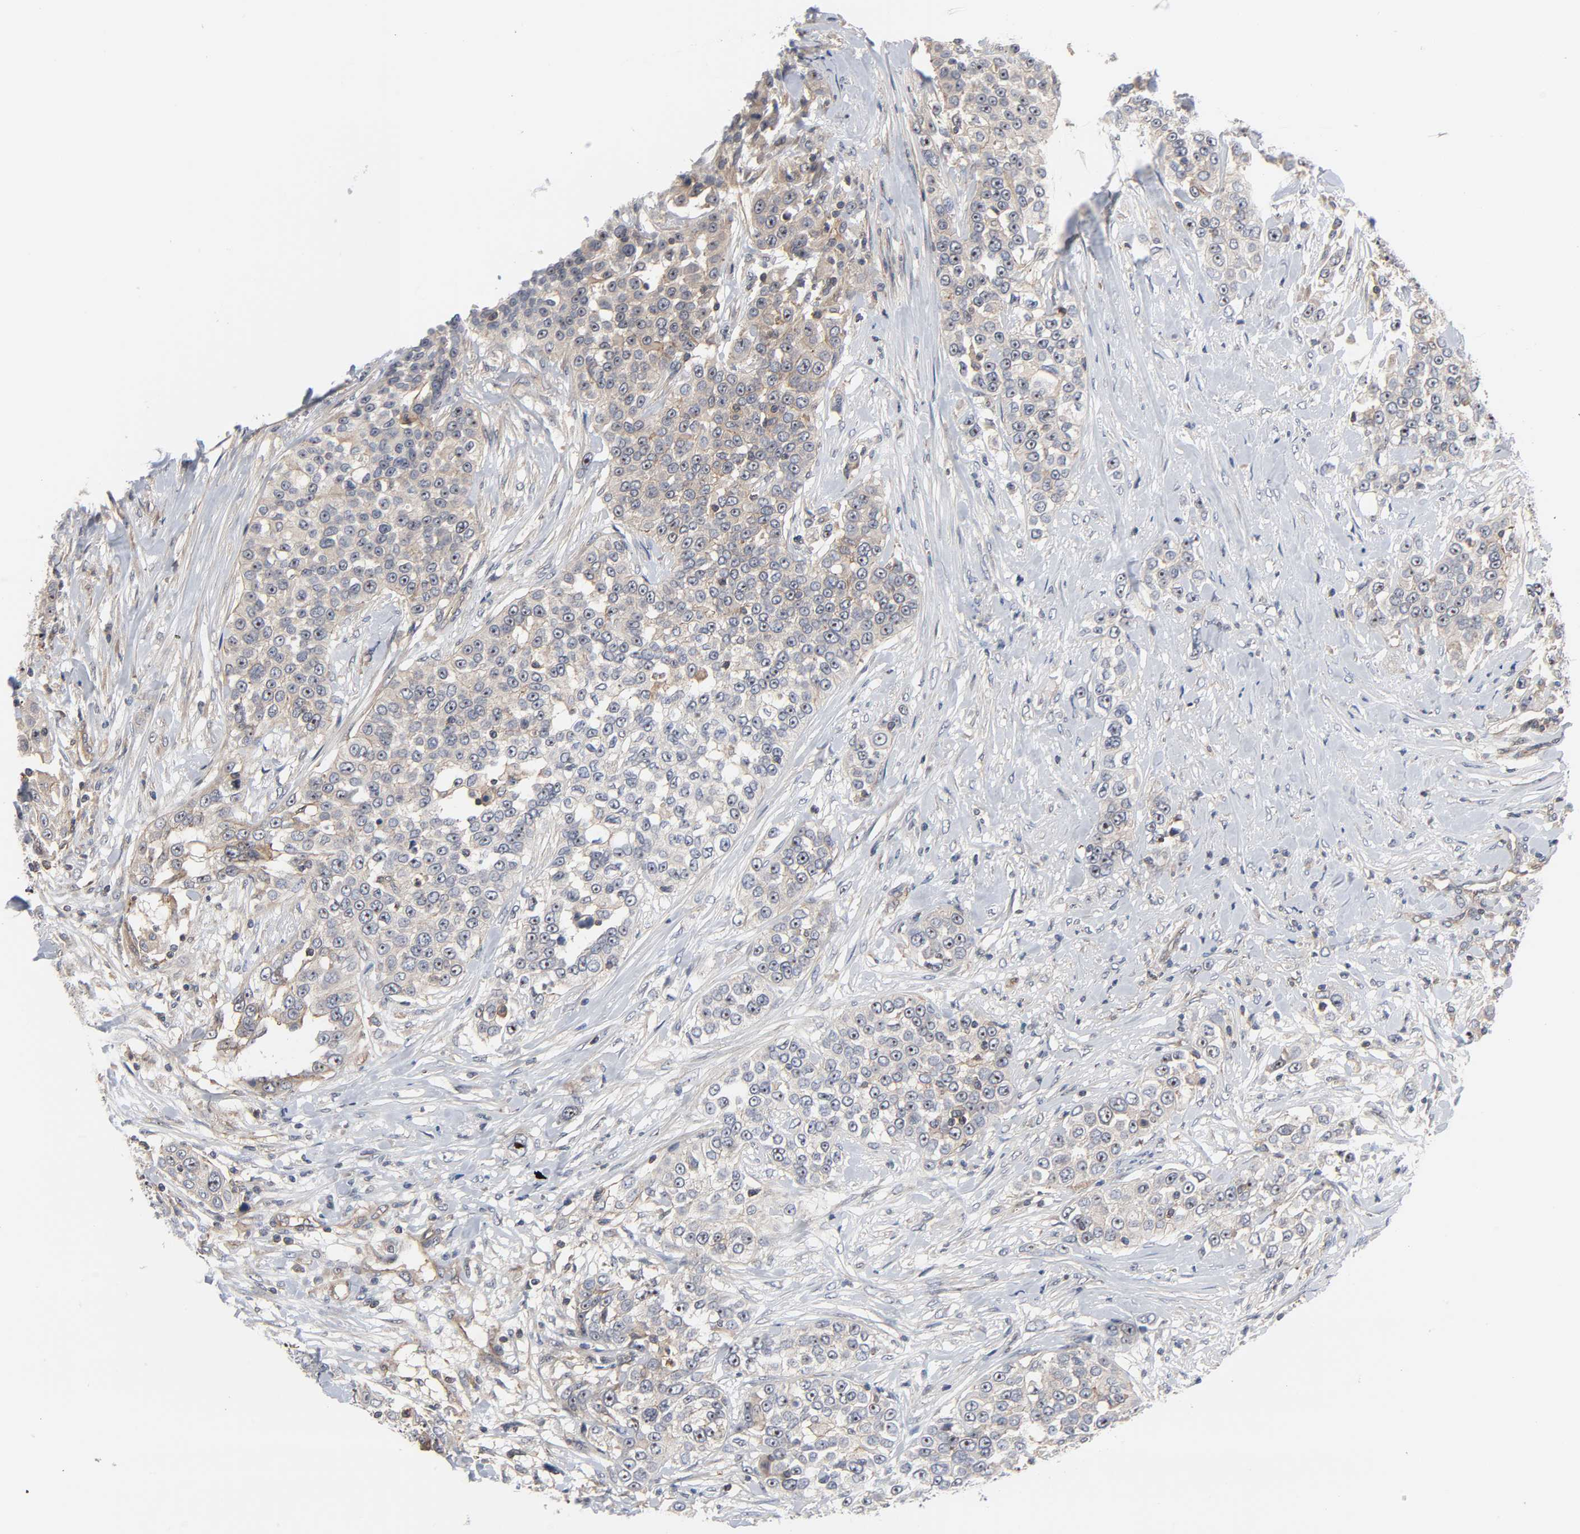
{"staining": {"intensity": "weak", "quantity": "25%-75%", "location": "cytoplasmic/membranous,nuclear"}, "tissue": "urothelial cancer", "cell_type": "Tumor cells", "image_type": "cancer", "snomed": [{"axis": "morphology", "description": "Urothelial carcinoma, High grade"}, {"axis": "topography", "description": "Urinary bladder"}], "caption": "Urothelial cancer stained for a protein (brown) shows weak cytoplasmic/membranous and nuclear positive positivity in about 25%-75% of tumor cells.", "gene": "DDX10", "patient": {"sex": "female", "age": 80}}